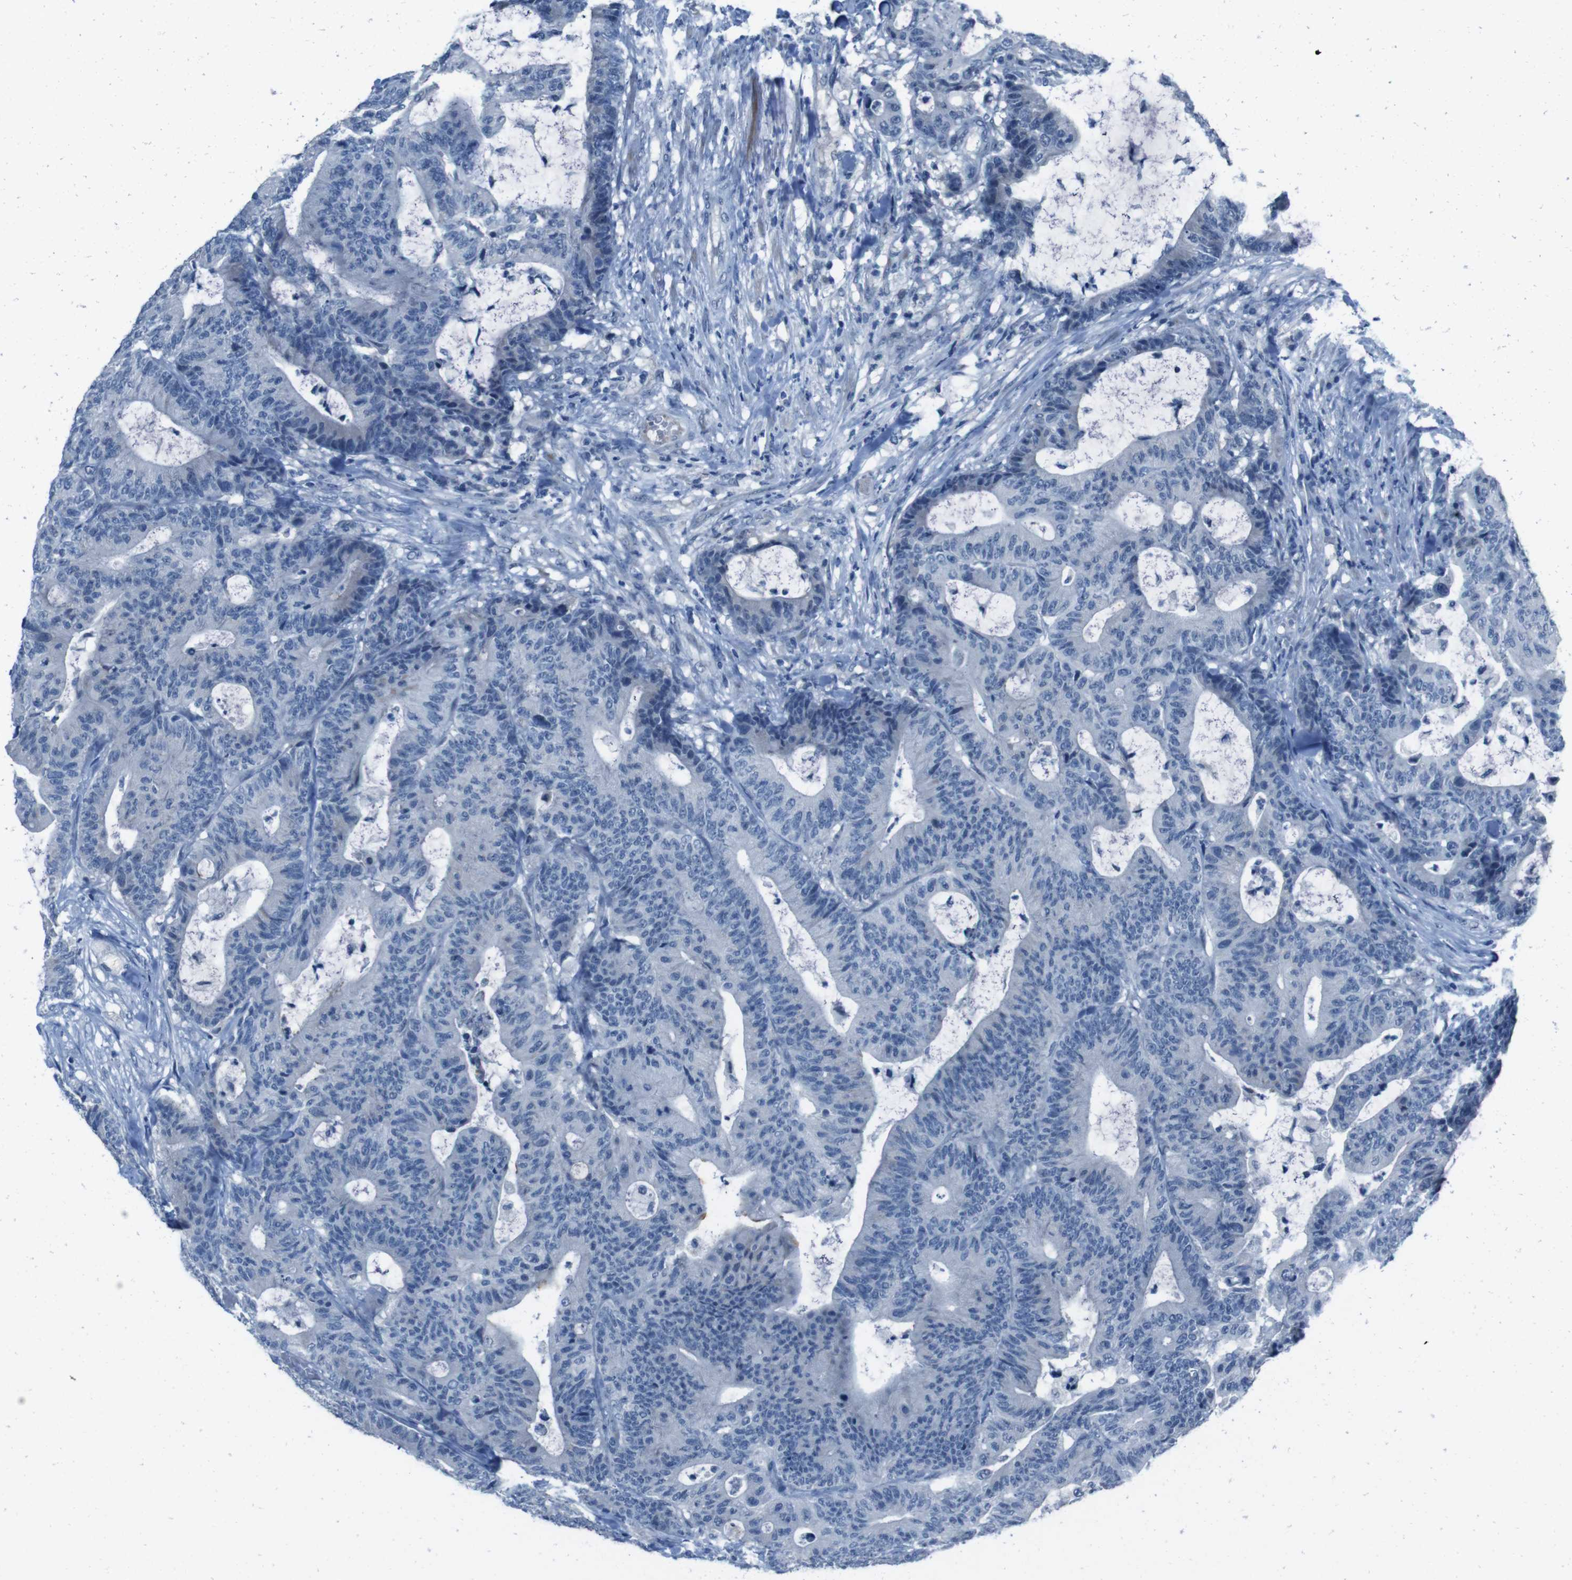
{"staining": {"intensity": "negative", "quantity": "none", "location": "none"}, "tissue": "colorectal cancer", "cell_type": "Tumor cells", "image_type": "cancer", "snomed": [{"axis": "morphology", "description": "Adenocarcinoma, NOS"}, {"axis": "topography", "description": "Colon"}], "caption": "Adenocarcinoma (colorectal) was stained to show a protein in brown. There is no significant positivity in tumor cells.", "gene": "CDHR2", "patient": {"sex": "female", "age": 84}}